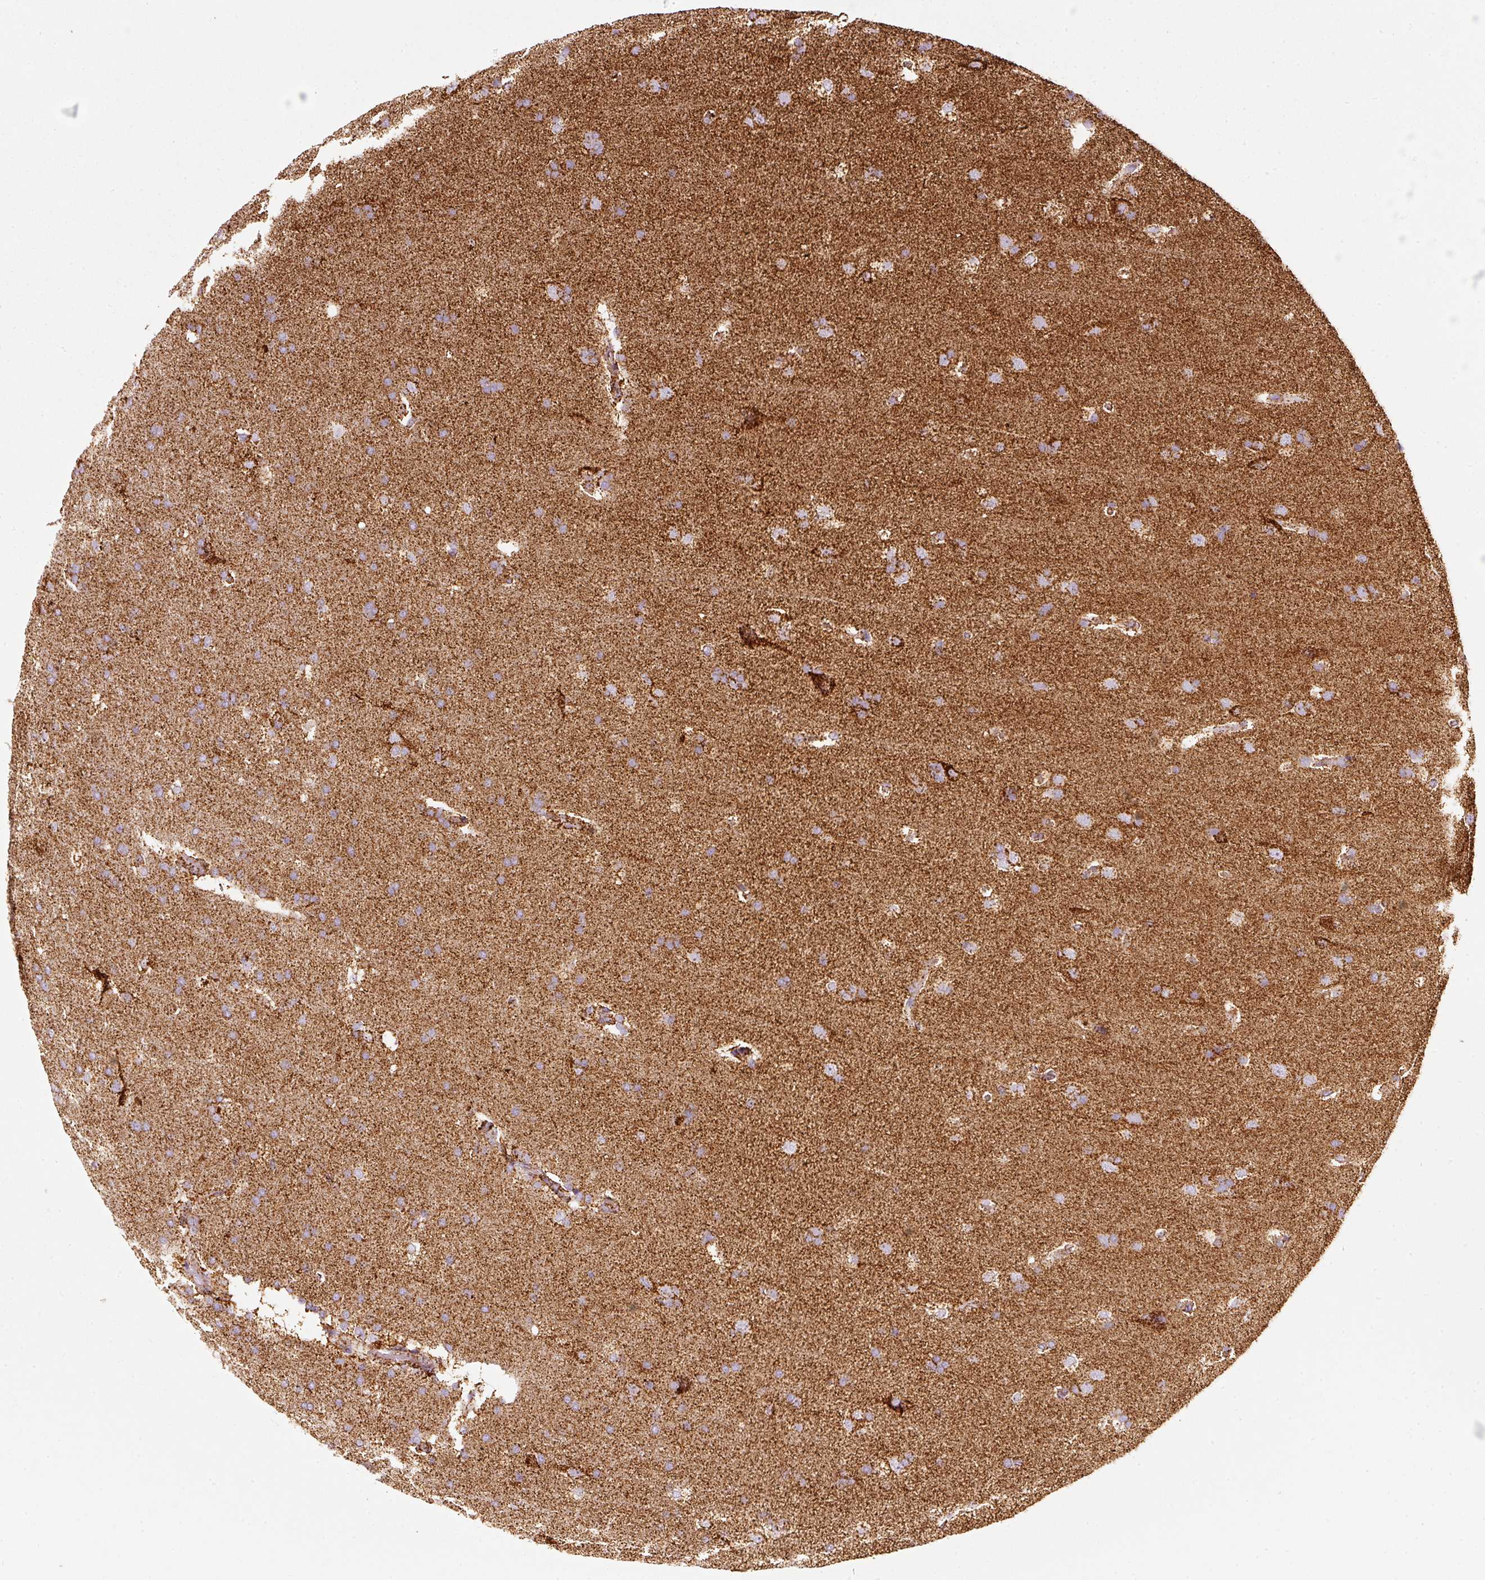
{"staining": {"intensity": "moderate", "quantity": ">75%", "location": "cytoplasmic/membranous"}, "tissue": "glioma", "cell_type": "Tumor cells", "image_type": "cancer", "snomed": [{"axis": "morphology", "description": "Glioma, malignant, High grade"}, {"axis": "topography", "description": "Brain"}], "caption": "Immunohistochemical staining of high-grade glioma (malignant) displays medium levels of moderate cytoplasmic/membranous protein positivity in approximately >75% of tumor cells.", "gene": "MT-CO2", "patient": {"sex": "male", "age": 56}}